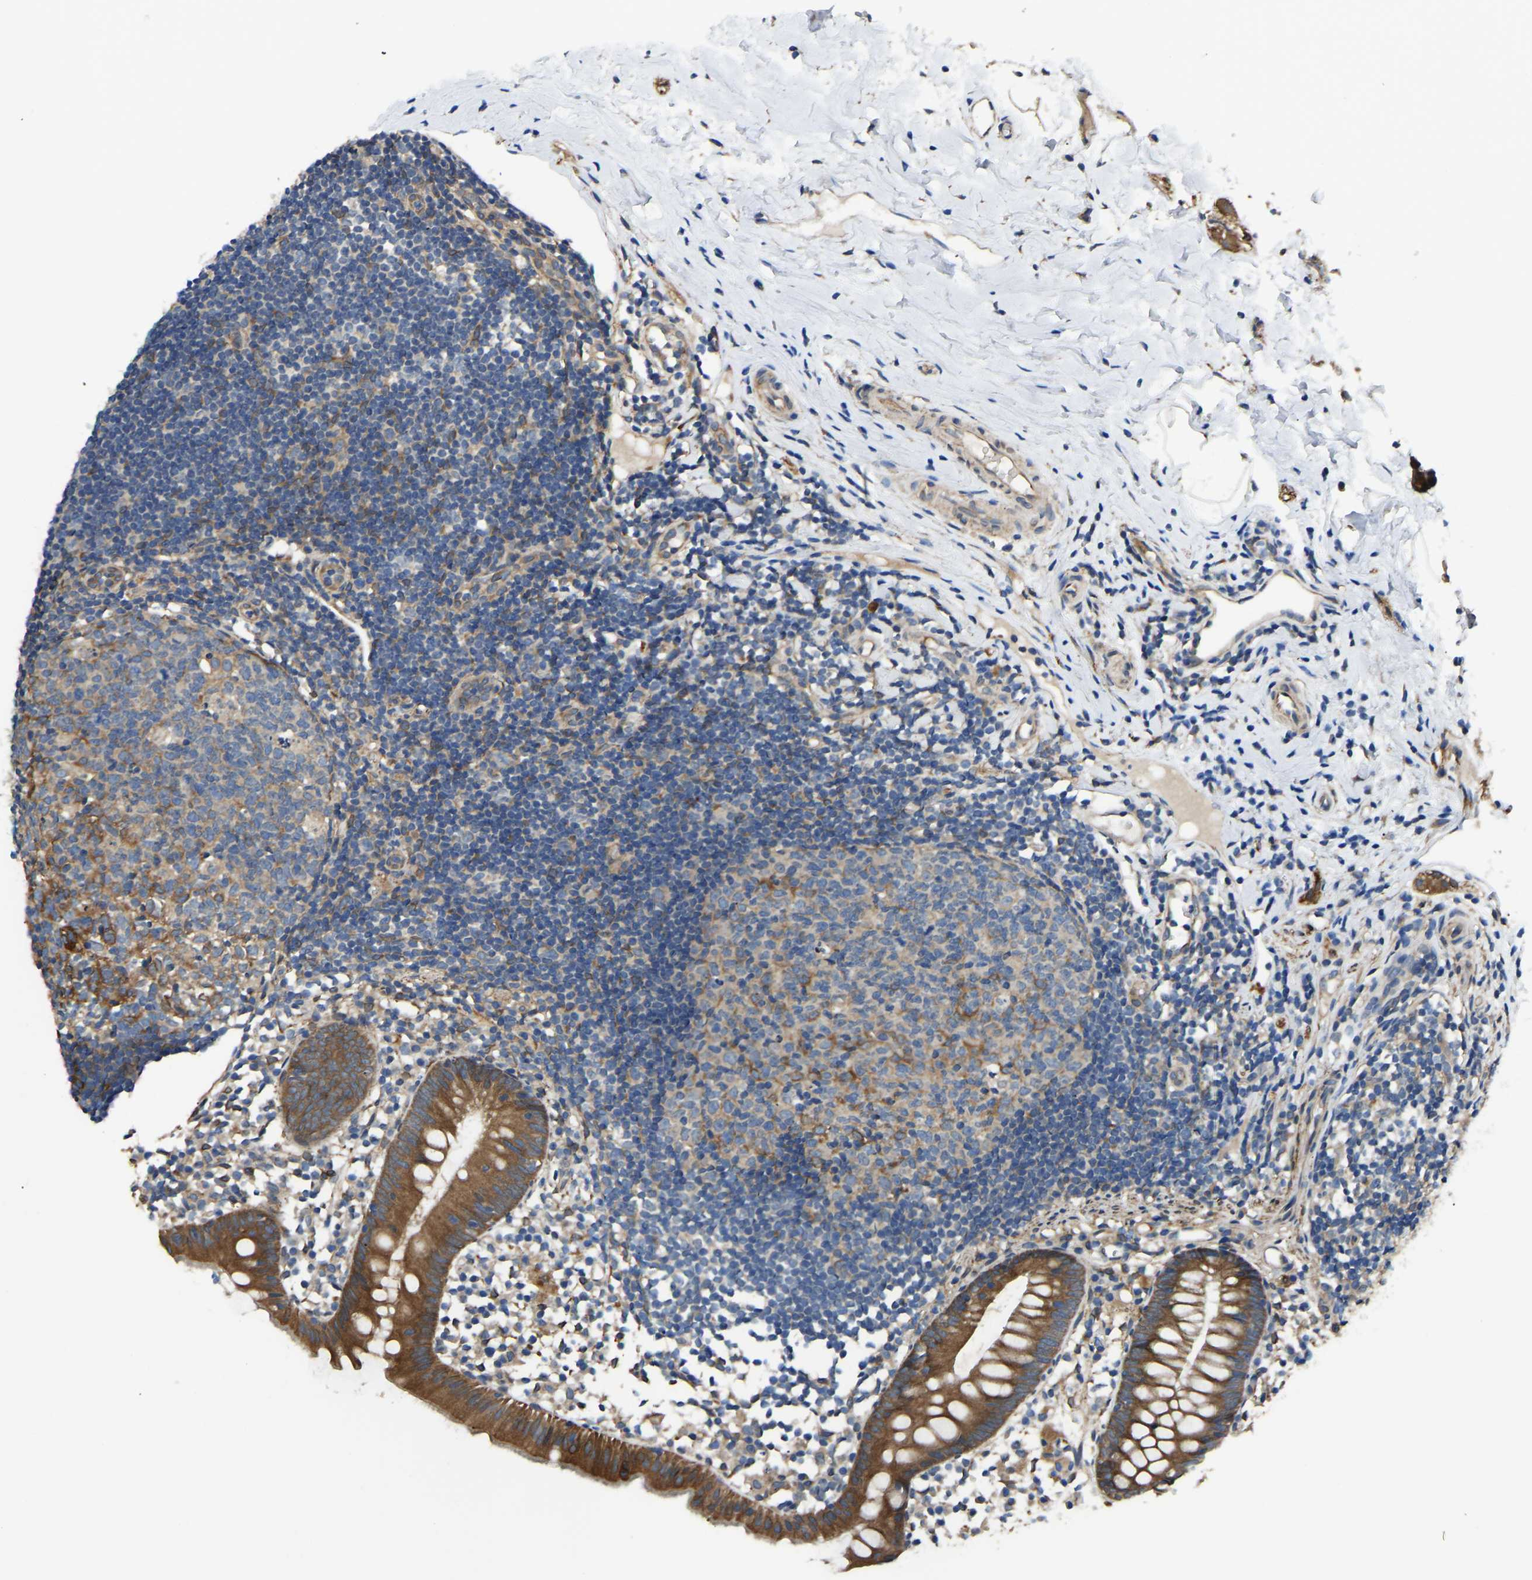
{"staining": {"intensity": "moderate", "quantity": ">75%", "location": "cytoplasmic/membranous"}, "tissue": "appendix", "cell_type": "Glandular cells", "image_type": "normal", "snomed": [{"axis": "morphology", "description": "Normal tissue, NOS"}, {"axis": "topography", "description": "Appendix"}], "caption": "Protein positivity by IHC demonstrates moderate cytoplasmic/membranous staining in approximately >75% of glandular cells in benign appendix.", "gene": "ARL6IP5", "patient": {"sex": "female", "age": 20}}